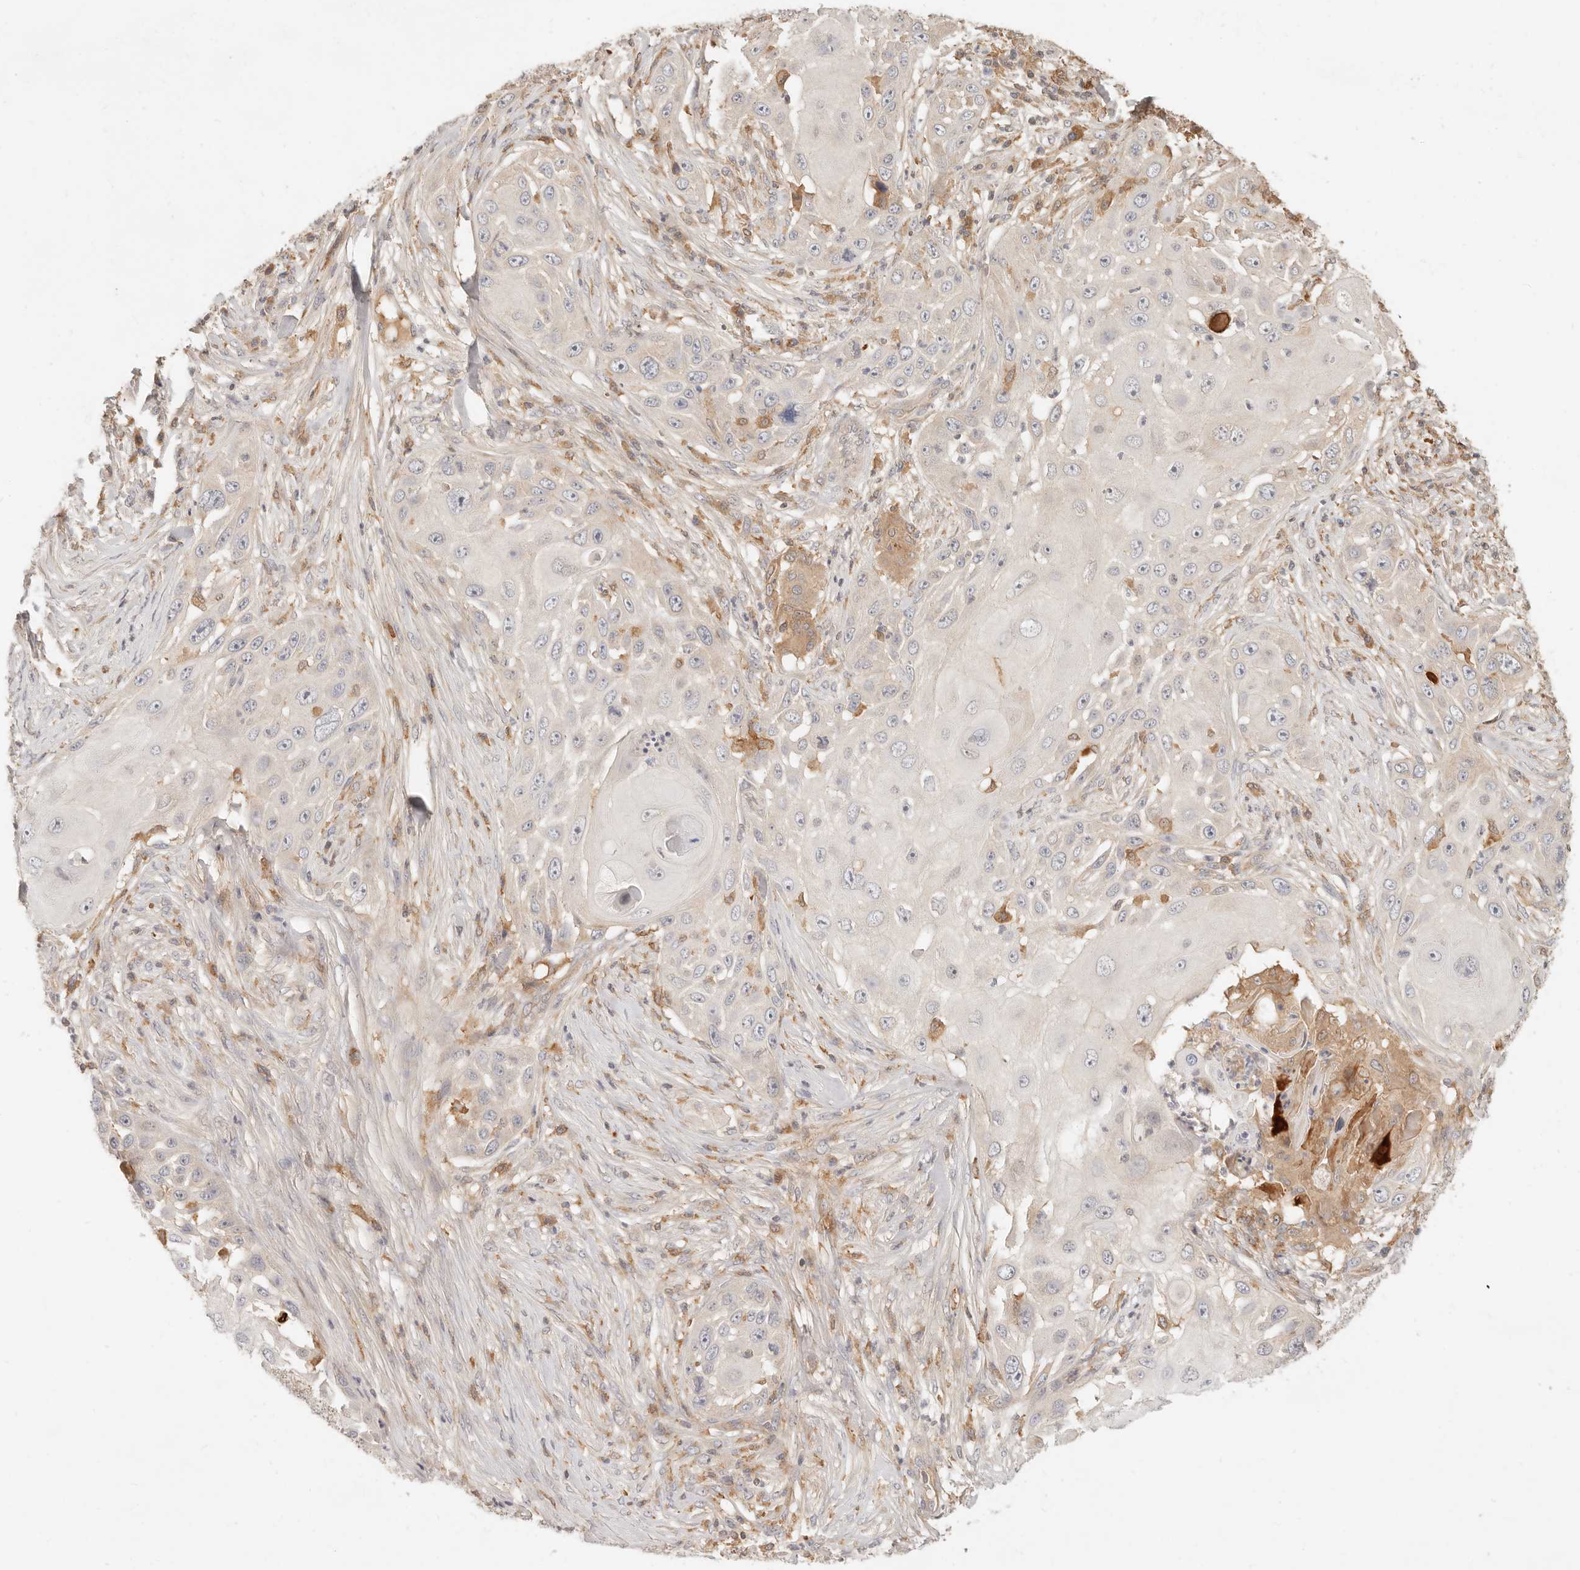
{"staining": {"intensity": "negative", "quantity": "none", "location": "none"}, "tissue": "skin cancer", "cell_type": "Tumor cells", "image_type": "cancer", "snomed": [{"axis": "morphology", "description": "Squamous cell carcinoma, NOS"}, {"axis": "topography", "description": "Skin"}], "caption": "Tumor cells are negative for protein expression in human skin squamous cell carcinoma. (DAB (3,3'-diaminobenzidine) IHC visualized using brightfield microscopy, high magnification).", "gene": "NECAP2", "patient": {"sex": "female", "age": 44}}